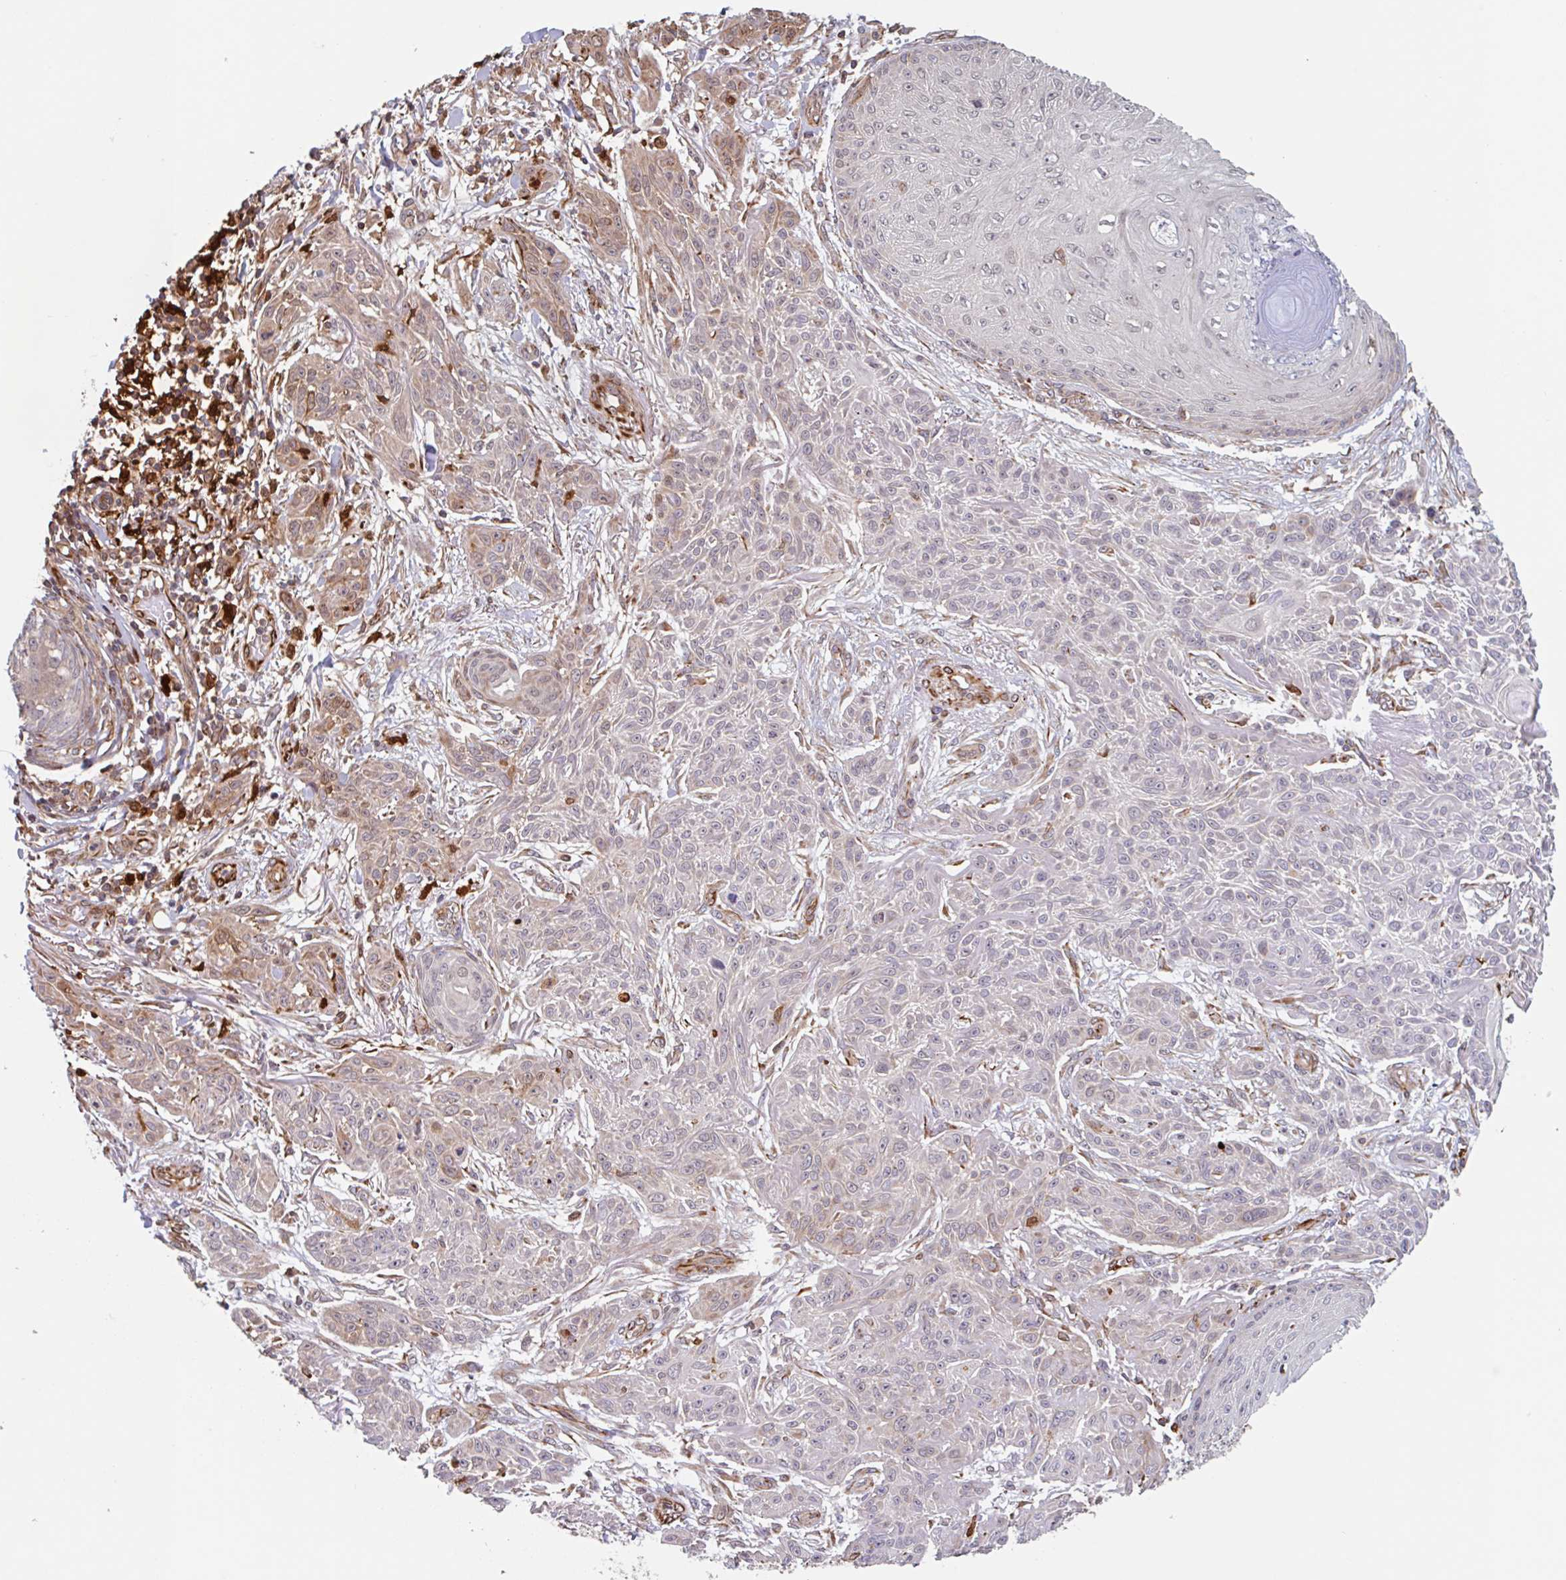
{"staining": {"intensity": "moderate", "quantity": "<25%", "location": "cytoplasmic/membranous"}, "tissue": "skin cancer", "cell_type": "Tumor cells", "image_type": "cancer", "snomed": [{"axis": "morphology", "description": "Squamous cell carcinoma, NOS"}, {"axis": "topography", "description": "Skin"}], "caption": "Squamous cell carcinoma (skin) stained for a protein (brown) reveals moderate cytoplasmic/membranous positive positivity in about <25% of tumor cells.", "gene": "NUB1", "patient": {"sex": "male", "age": 86}}